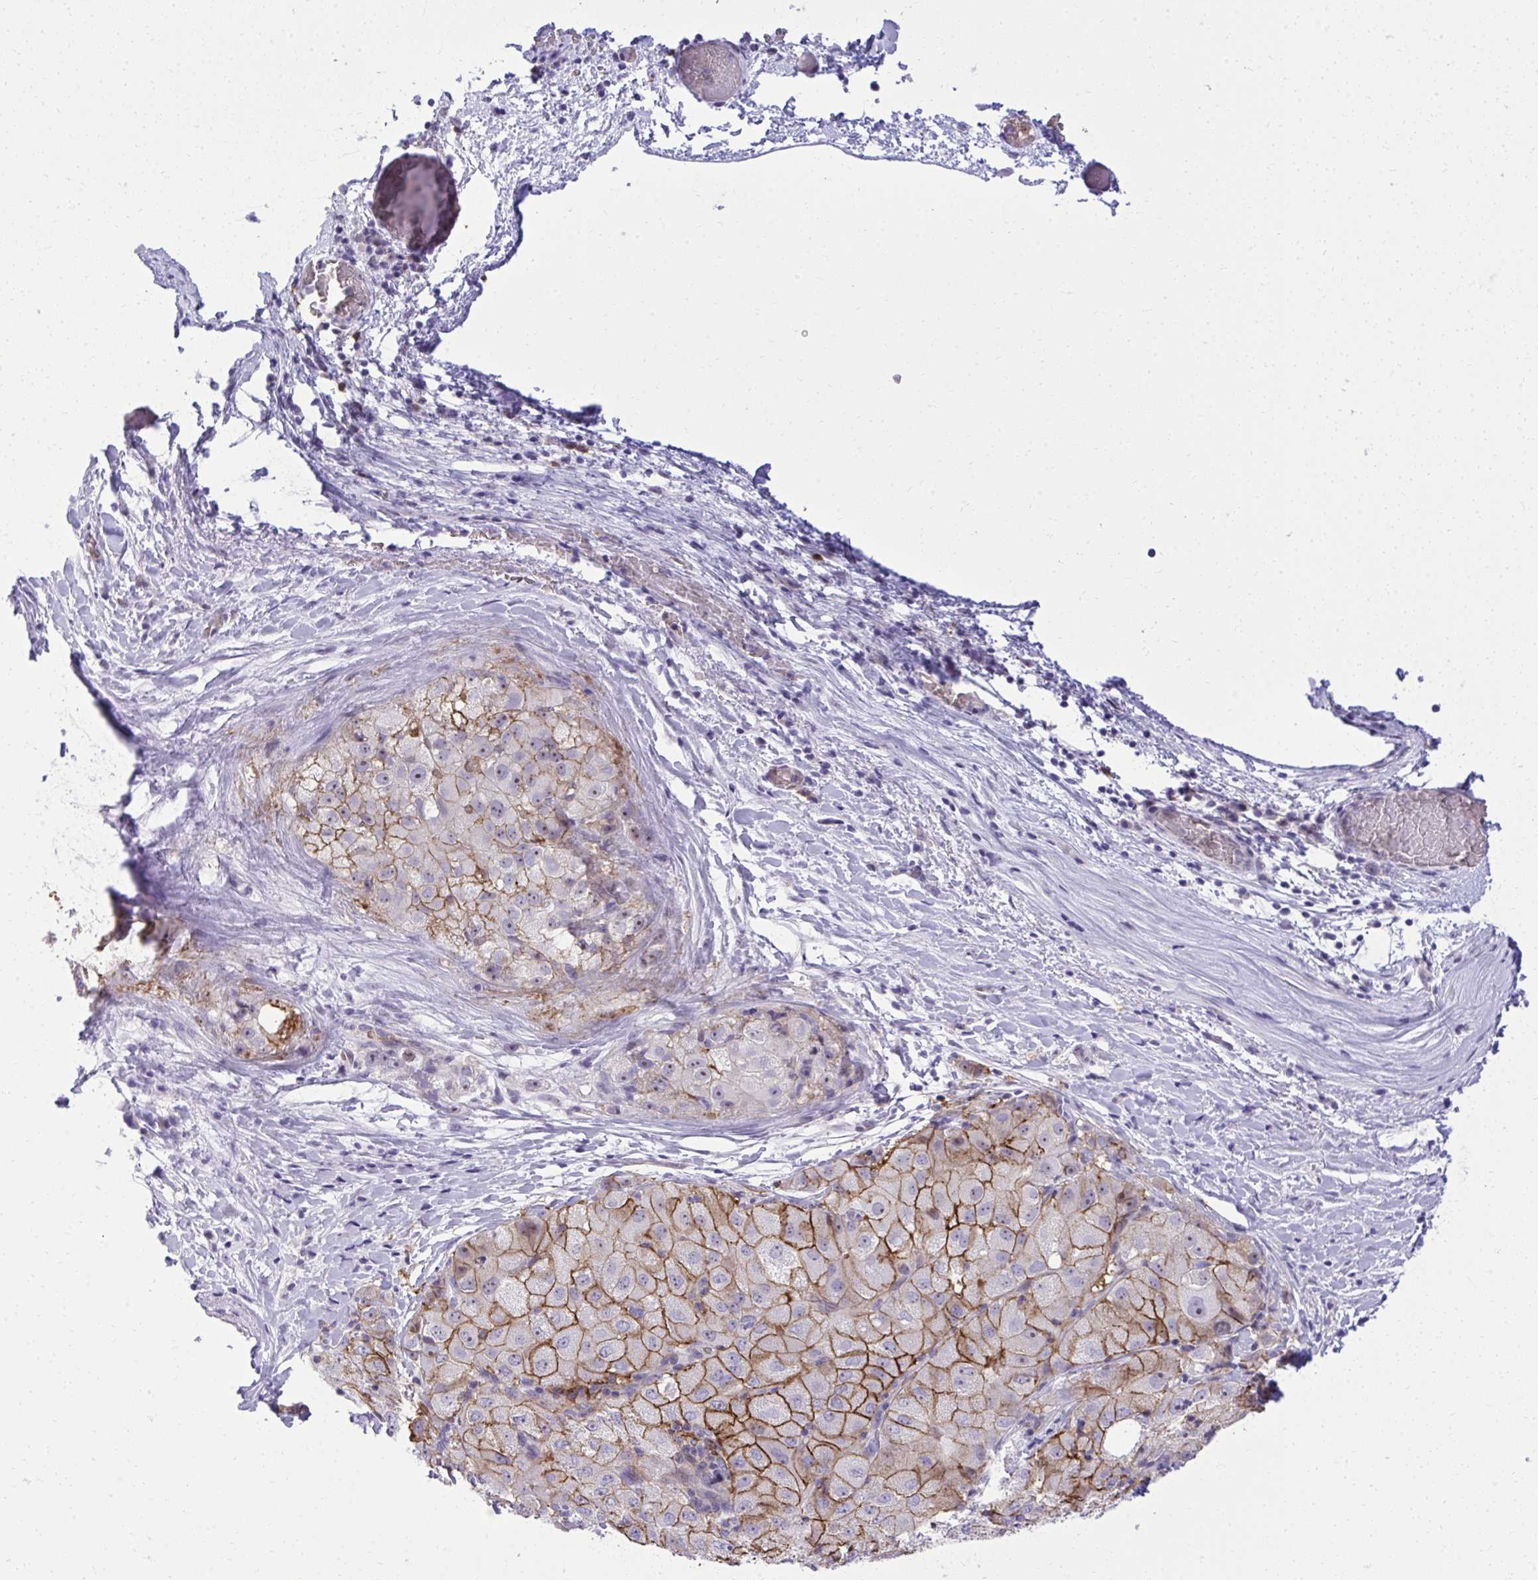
{"staining": {"intensity": "strong", "quantity": ">75%", "location": "cytoplasmic/membranous"}, "tissue": "liver cancer", "cell_type": "Tumor cells", "image_type": "cancer", "snomed": [{"axis": "morphology", "description": "Carcinoma, Hepatocellular, NOS"}, {"axis": "topography", "description": "Liver"}], "caption": "An immunohistochemistry (IHC) histopathology image of neoplastic tissue is shown. Protein staining in brown highlights strong cytoplasmic/membranous positivity in hepatocellular carcinoma (liver) within tumor cells.", "gene": "PITPNM3", "patient": {"sex": "male", "age": 80}}